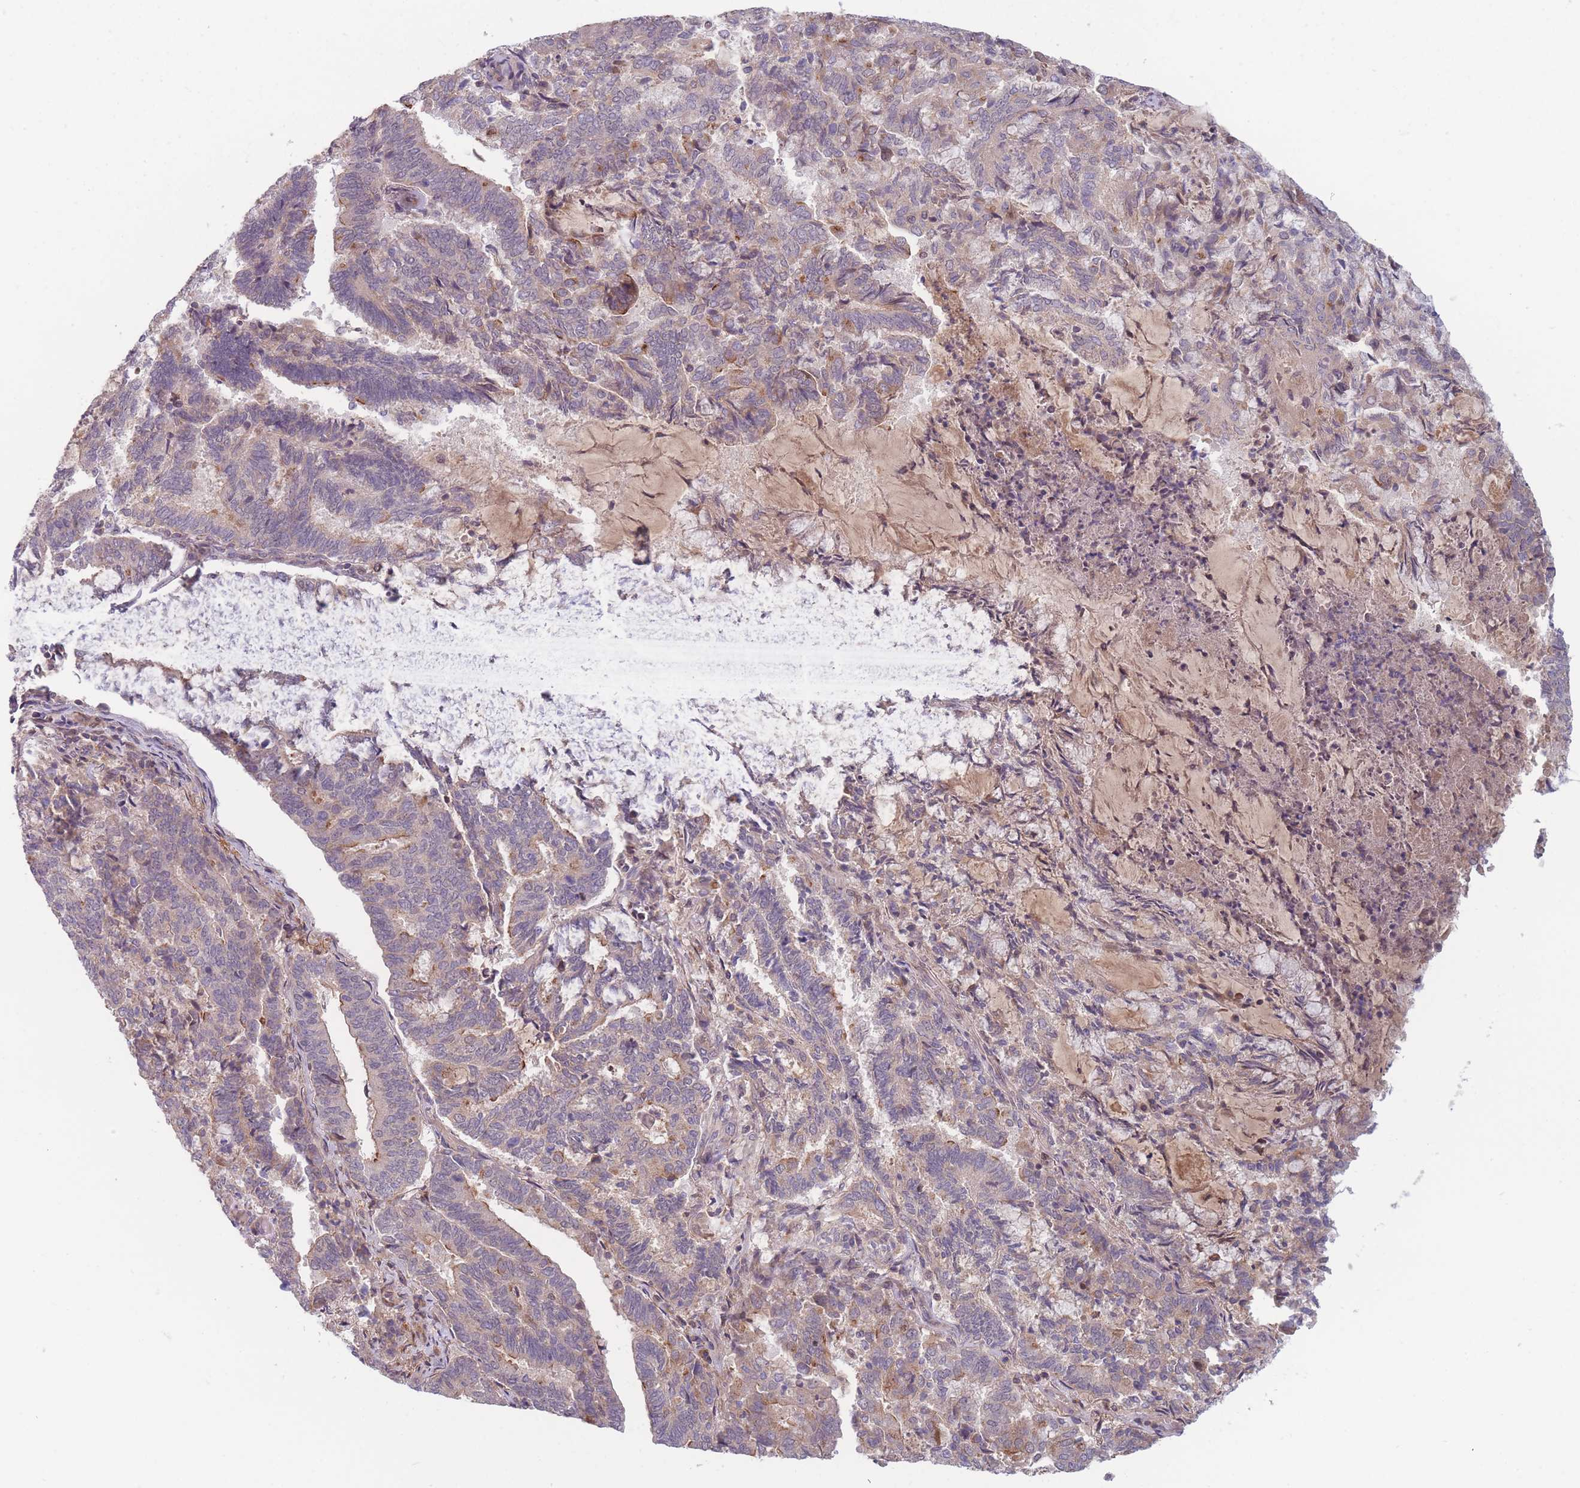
{"staining": {"intensity": "weak", "quantity": "<25%", "location": "cytoplasmic/membranous"}, "tissue": "endometrial cancer", "cell_type": "Tumor cells", "image_type": "cancer", "snomed": [{"axis": "morphology", "description": "Adenocarcinoma, NOS"}, {"axis": "topography", "description": "Endometrium"}], "caption": "Tumor cells are negative for brown protein staining in endometrial adenocarcinoma.", "gene": "FAM153A", "patient": {"sex": "female", "age": 80}}